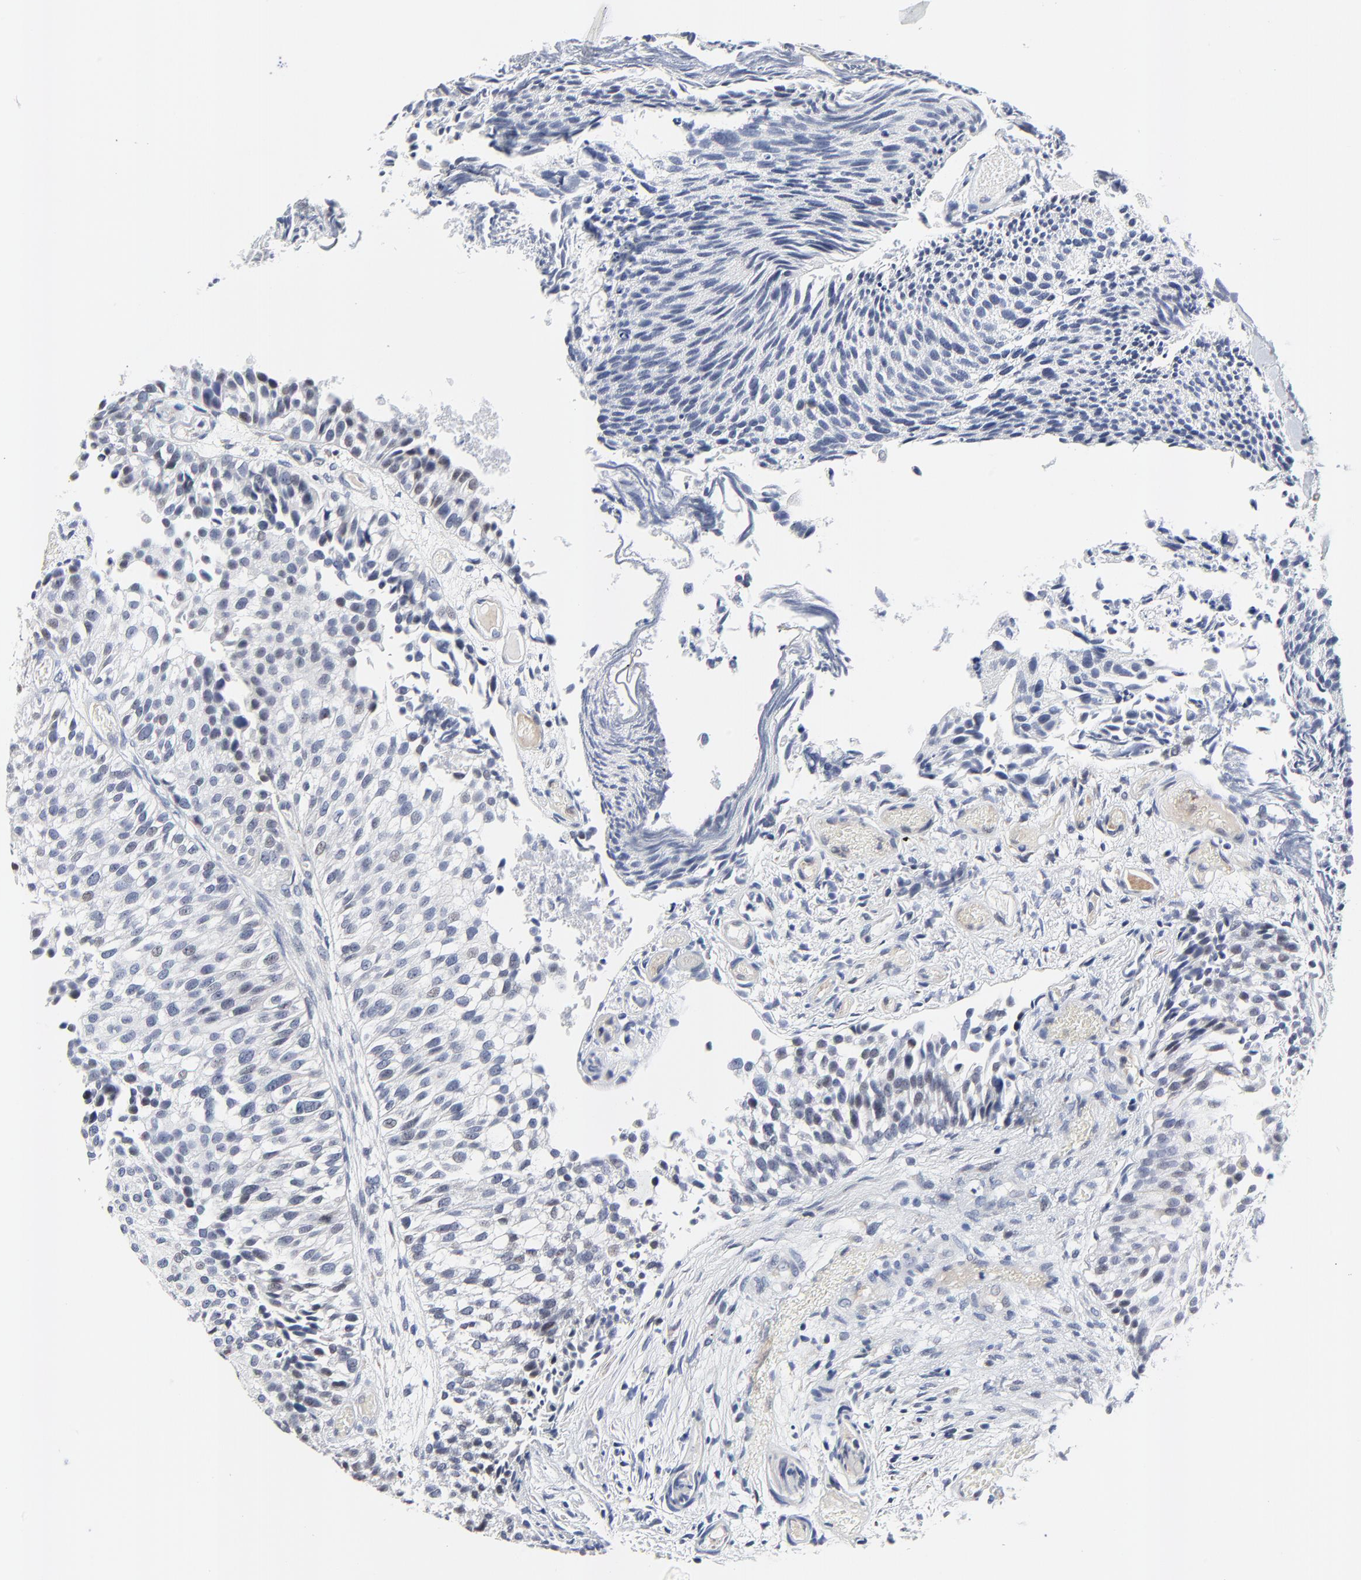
{"staining": {"intensity": "negative", "quantity": "none", "location": "none"}, "tissue": "urothelial cancer", "cell_type": "Tumor cells", "image_type": "cancer", "snomed": [{"axis": "morphology", "description": "Urothelial carcinoma, Low grade"}, {"axis": "topography", "description": "Urinary bladder"}], "caption": "This image is of urothelial carcinoma (low-grade) stained with immunohistochemistry to label a protein in brown with the nuclei are counter-stained blue. There is no expression in tumor cells.", "gene": "NLGN3", "patient": {"sex": "male", "age": 84}}